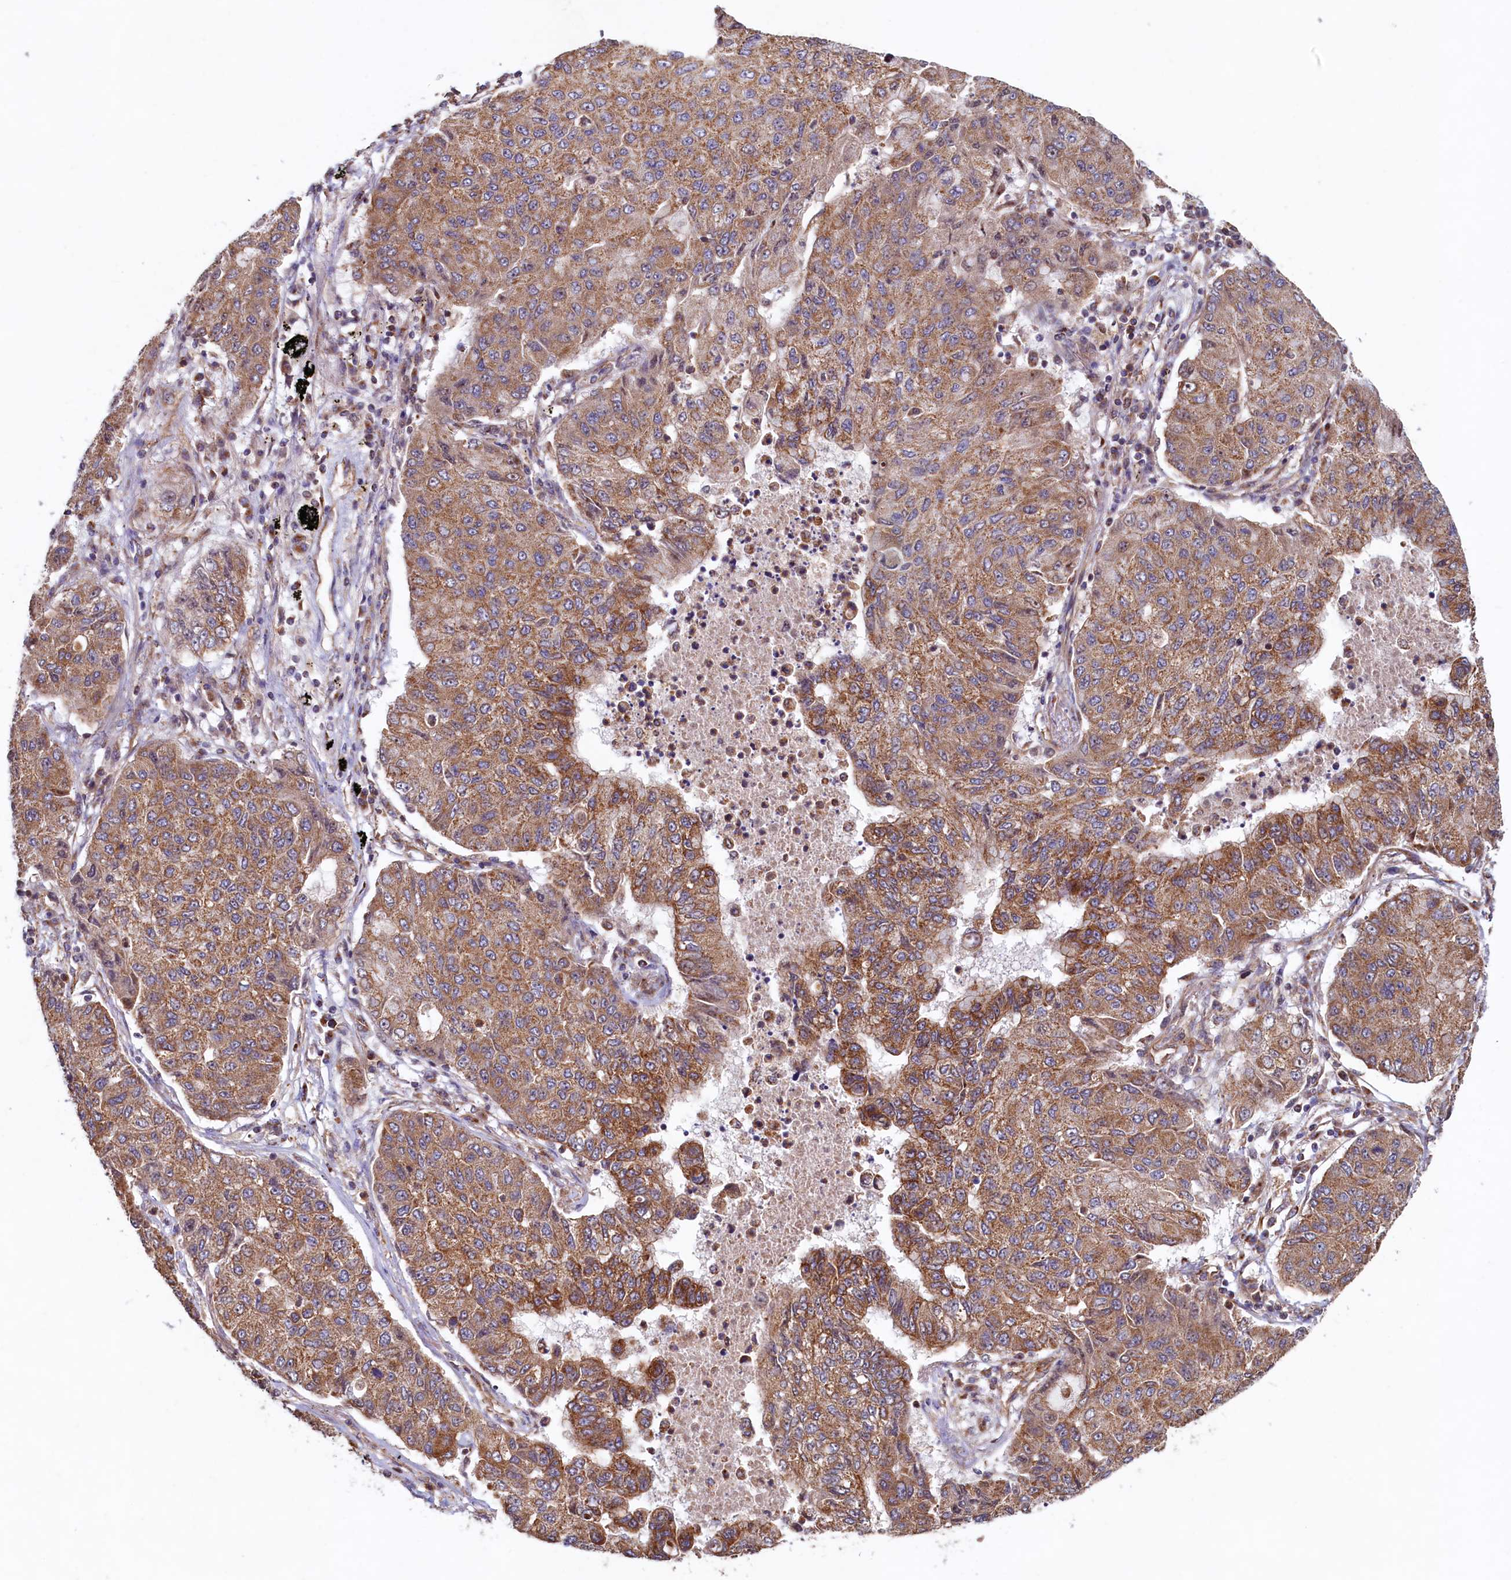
{"staining": {"intensity": "moderate", "quantity": ">75%", "location": "cytoplasmic/membranous"}, "tissue": "lung cancer", "cell_type": "Tumor cells", "image_type": "cancer", "snomed": [{"axis": "morphology", "description": "Squamous cell carcinoma, NOS"}, {"axis": "topography", "description": "Lung"}], "caption": "This micrograph demonstrates immunohistochemistry staining of lung squamous cell carcinoma, with medium moderate cytoplasmic/membranous expression in approximately >75% of tumor cells.", "gene": "UBE3B", "patient": {"sex": "male", "age": 74}}